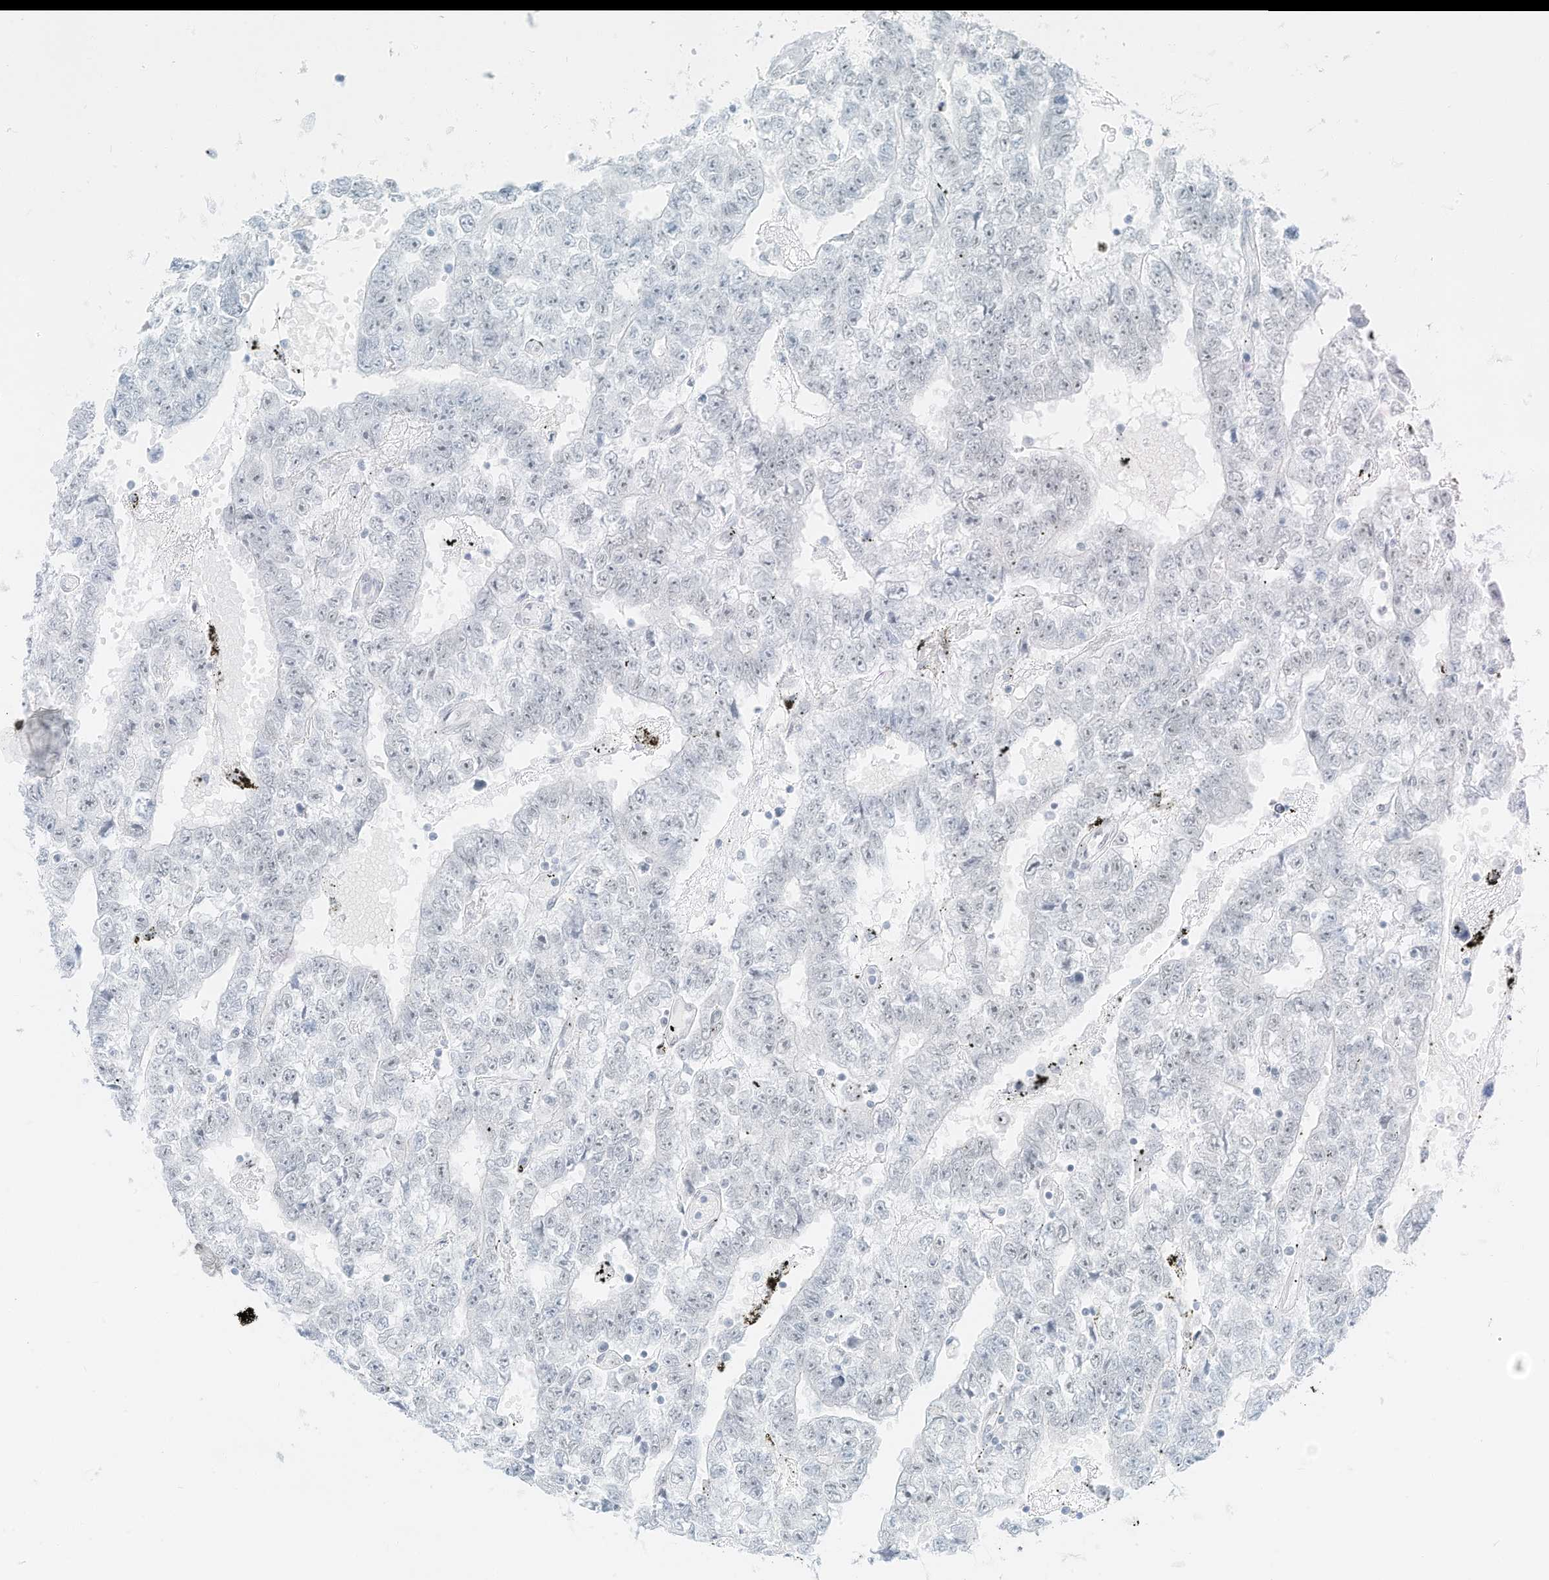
{"staining": {"intensity": "negative", "quantity": "none", "location": "none"}, "tissue": "testis cancer", "cell_type": "Tumor cells", "image_type": "cancer", "snomed": [{"axis": "morphology", "description": "Carcinoma, Embryonal, NOS"}, {"axis": "topography", "description": "Testis"}], "caption": "Human testis cancer stained for a protein using IHC shows no expression in tumor cells.", "gene": "PGC", "patient": {"sex": "male", "age": 25}}